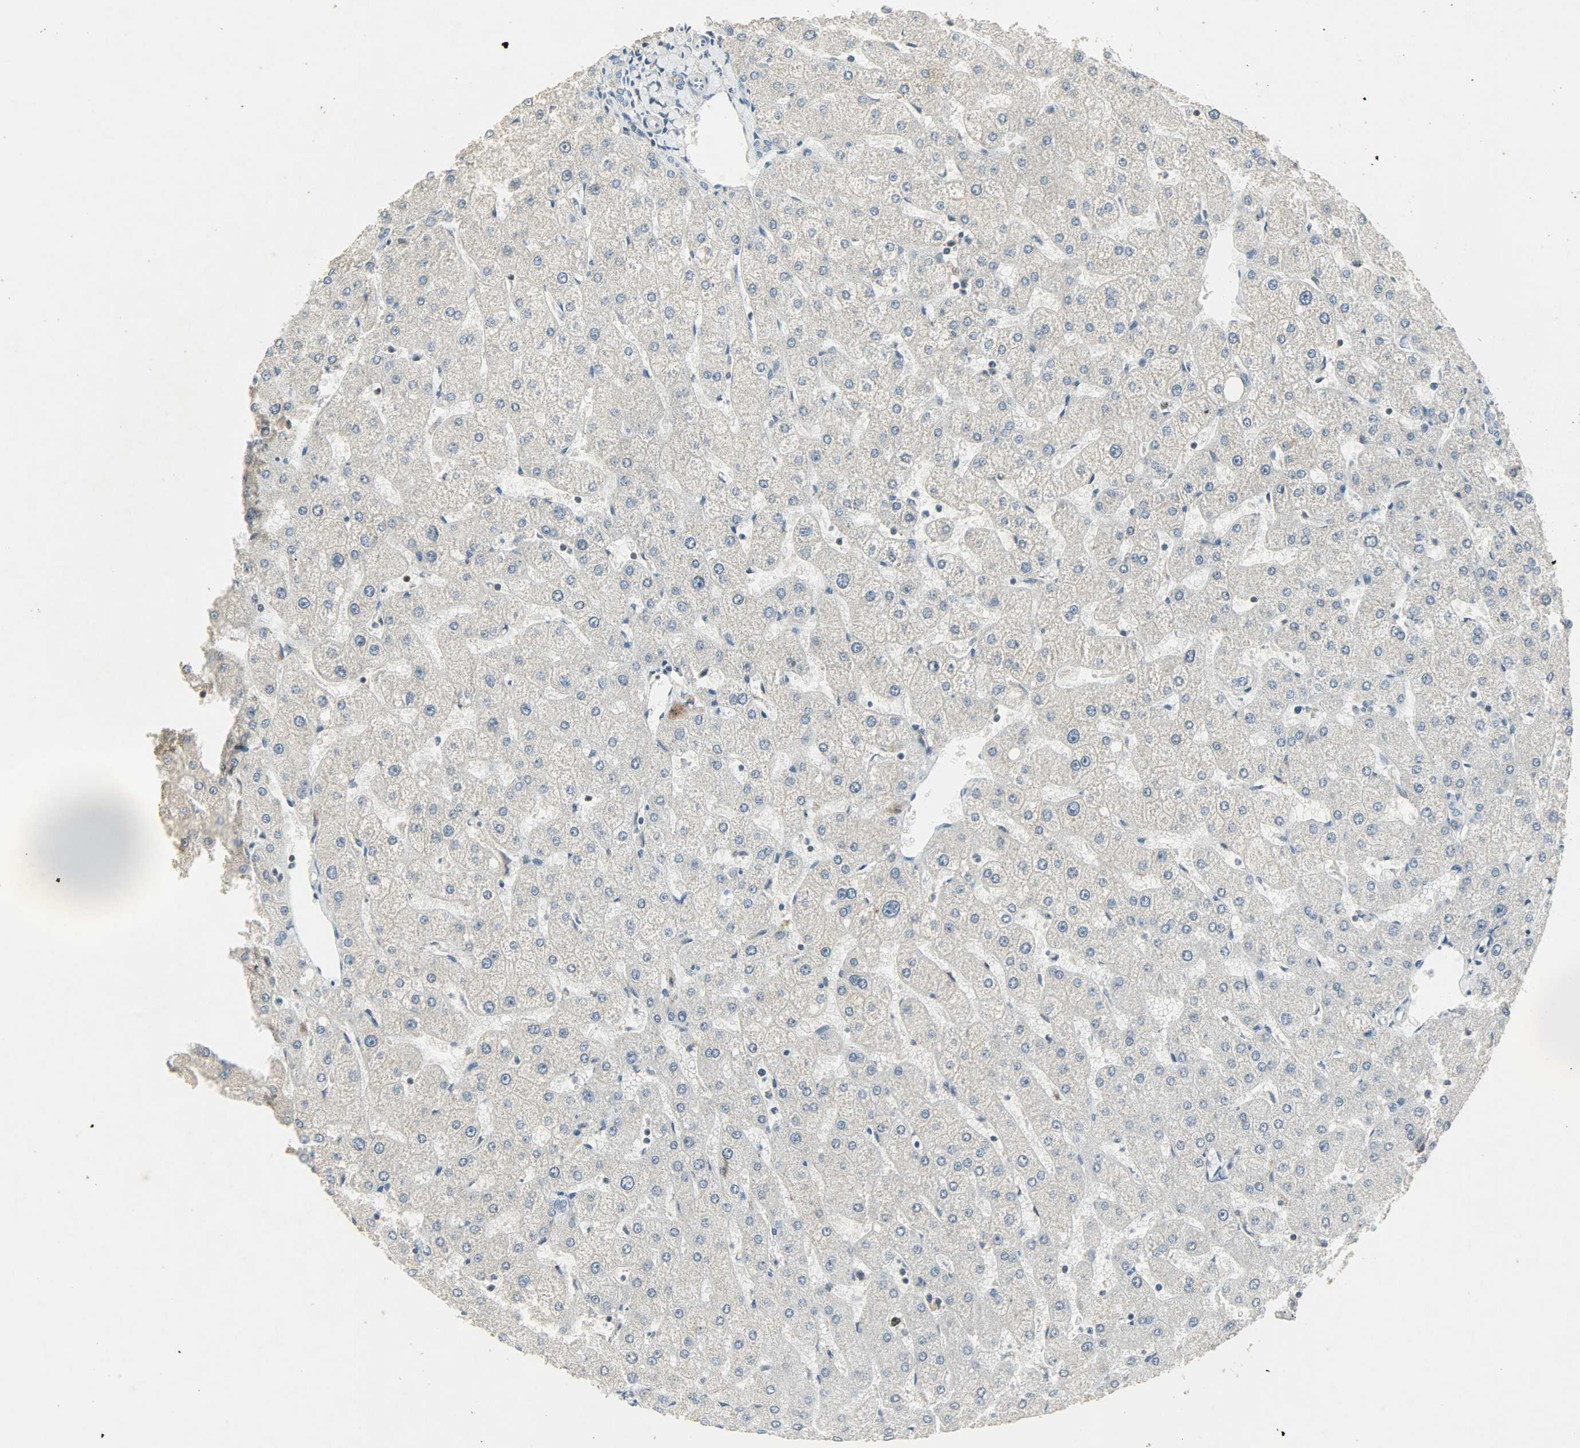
{"staining": {"intensity": "negative", "quantity": "none", "location": "none"}, "tissue": "liver", "cell_type": "Cholangiocytes", "image_type": "normal", "snomed": [{"axis": "morphology", "description": "Normal tissue, NOS"}, {"axis": "topography", "description": "Liver"}], "caption": "A photomicrograph of human liver is negative for staining in cholangiocytes. (Stains: DAB (3,3'-diaminobenzidine) IHC with hematoxylin counter stain, Microscopy: brightfield microscopy at high magnification).", "gene": "AURKB", "patient": {"sex": "male", "age": 67}}